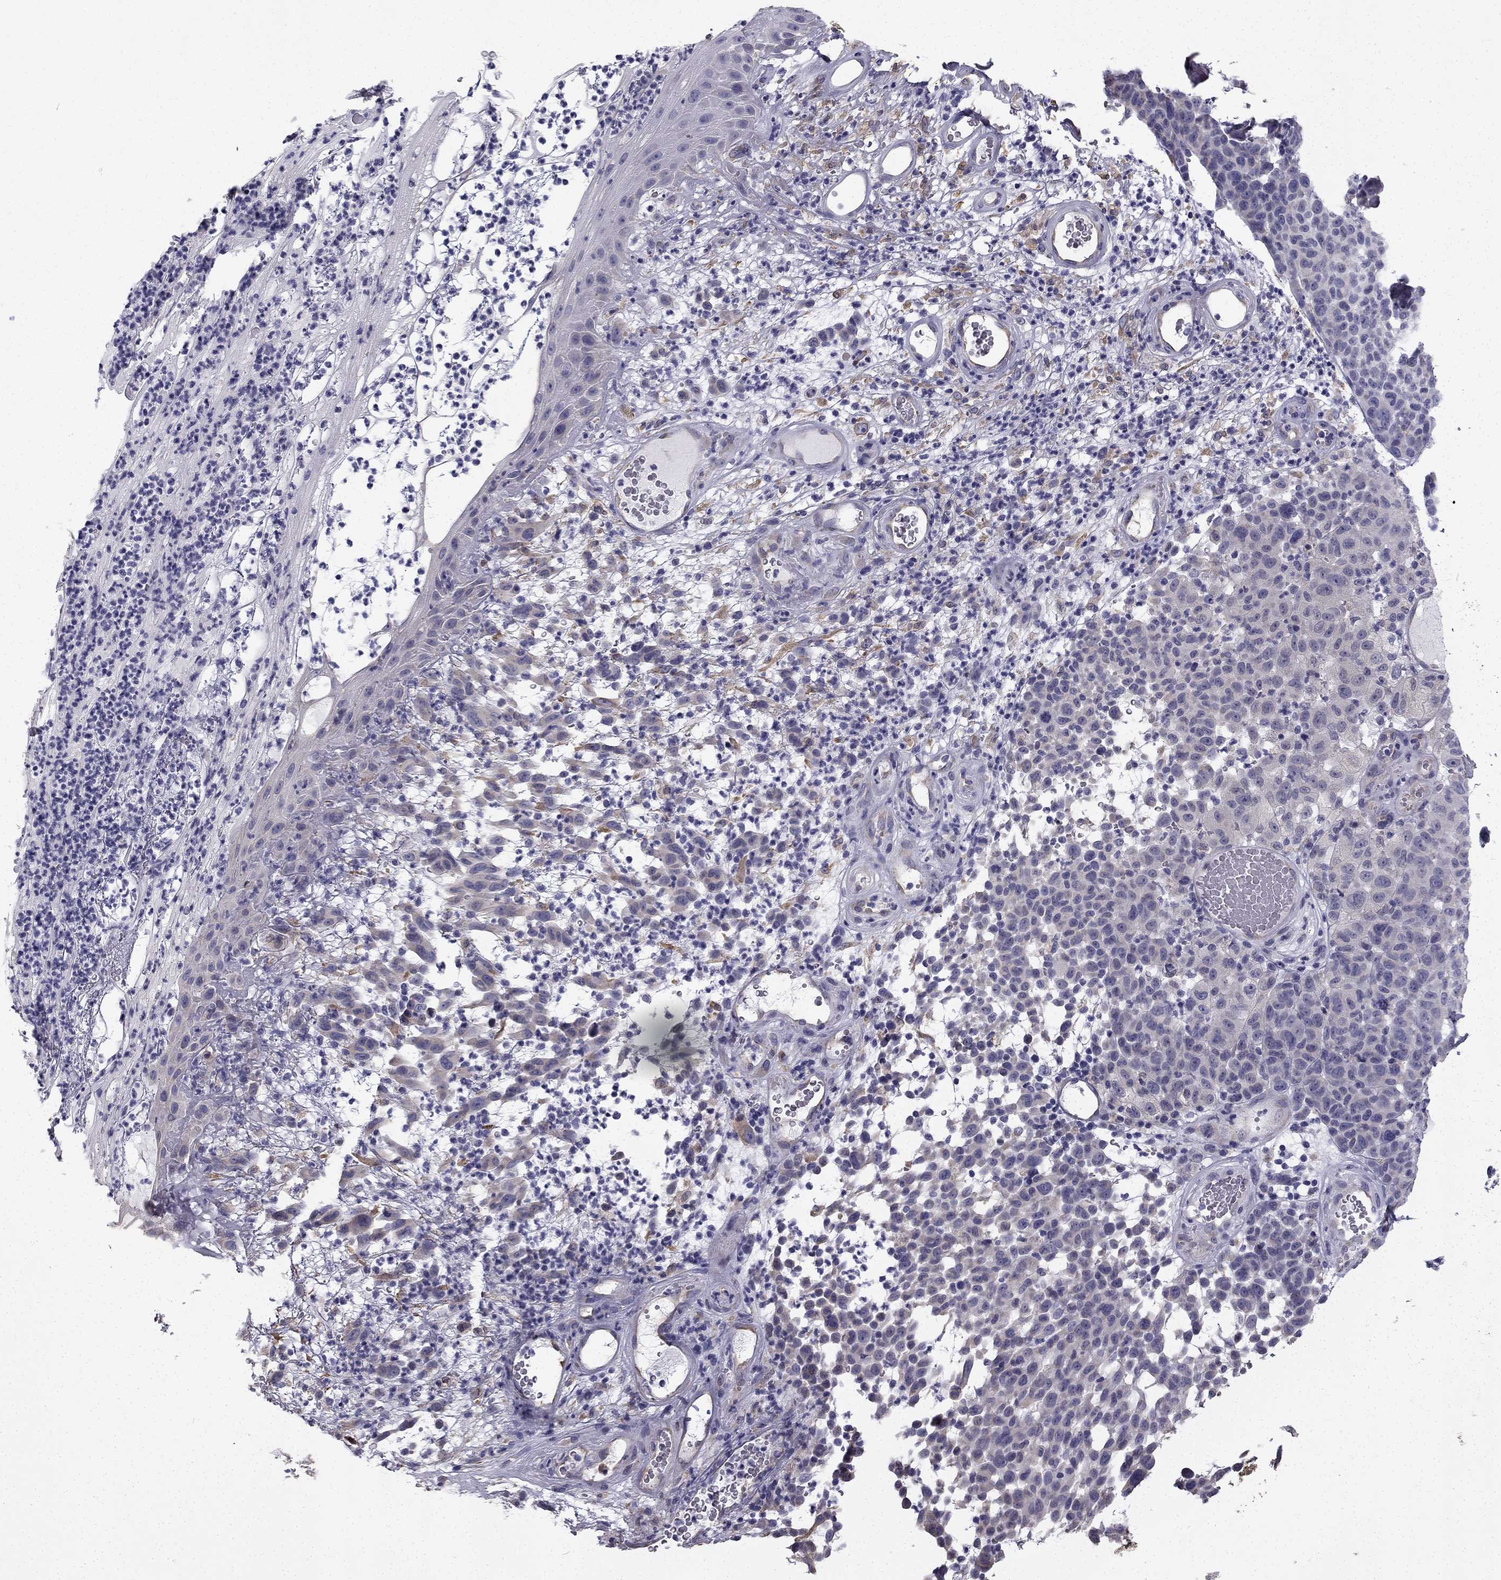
{"staining": {"intensity": "negative", "quantity": "none", "location": "none"}, "tissue": "melanoma", "cell_type": "Tumor cells", "image_type": "cancer", "snomed": [{"axis": "morphology", "description": "Malignant melanoma, NOS"}, {"axis": "topography", "description": "Skin"}], "caption": "This is an immunohistochemistry histopathology image of melanoma. There is no expression in tumor cells.", "gene": "CCDC40", "patient": {"sex": "male", "age": 59}}